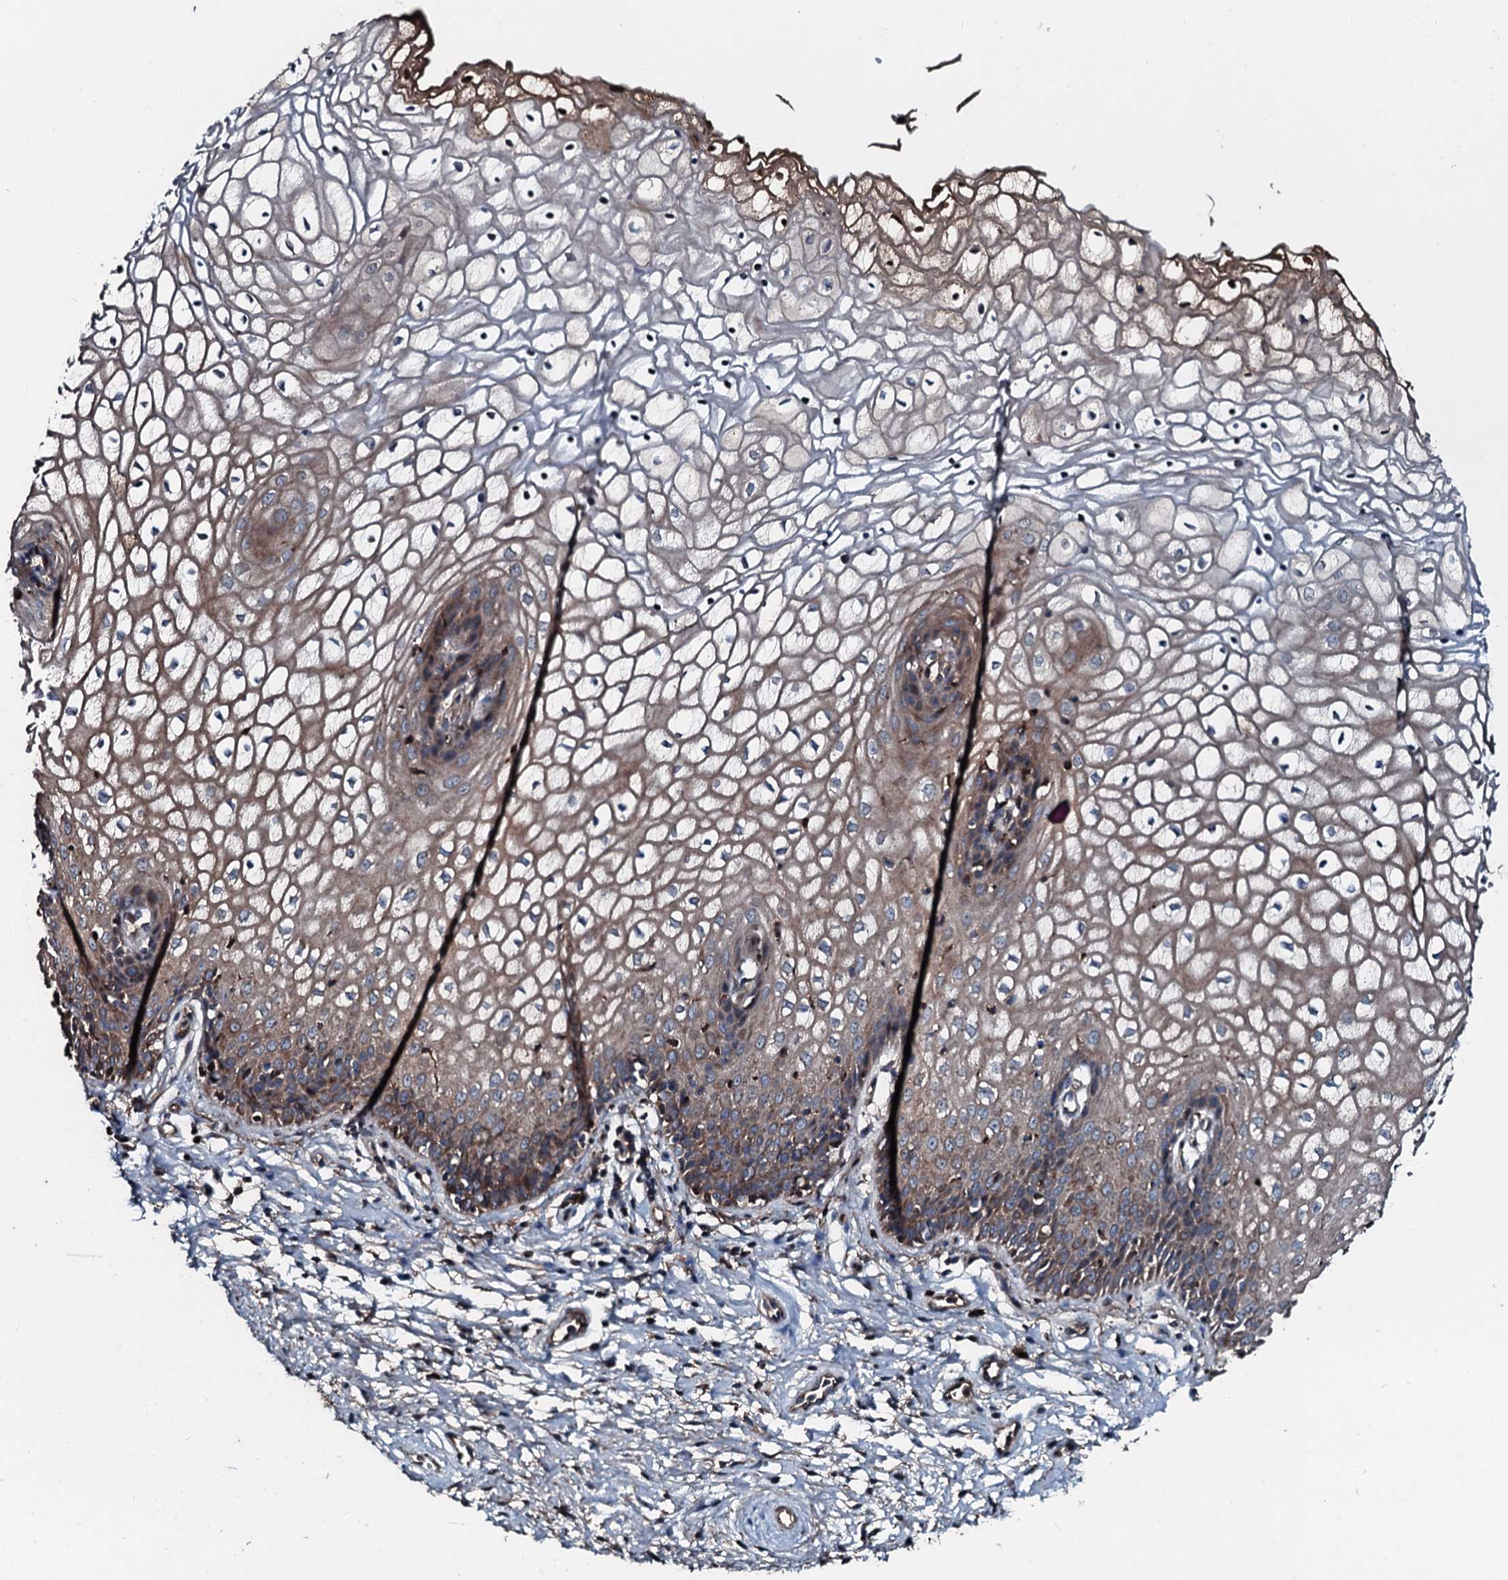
{"staining": {"intensity": "strong", "quantity": "25%-75%", "location": "cytoplasmic/membranous"}, "tissue": "vagina", "cell_type": "Squamous epithelial cells", "image_type": "normal", "snomed": [{"axis": "morphology", "description": "Normal tissue, NOS"}, {"axis": "topography", "description": "Vagina"}], "caption": "Immunohistochemistry (IHC) micrograph of benign vagina: human vagina stained using immunohistochemistry demonstrates high levels of strong protein expression localized specifically in the cytoplasmic/membranous of squamous epithelial cells, appearing as a cytoplasmic/membranous brown color.", "gene": "AARS1", "patient": {"sex": "female", "age": 34}}